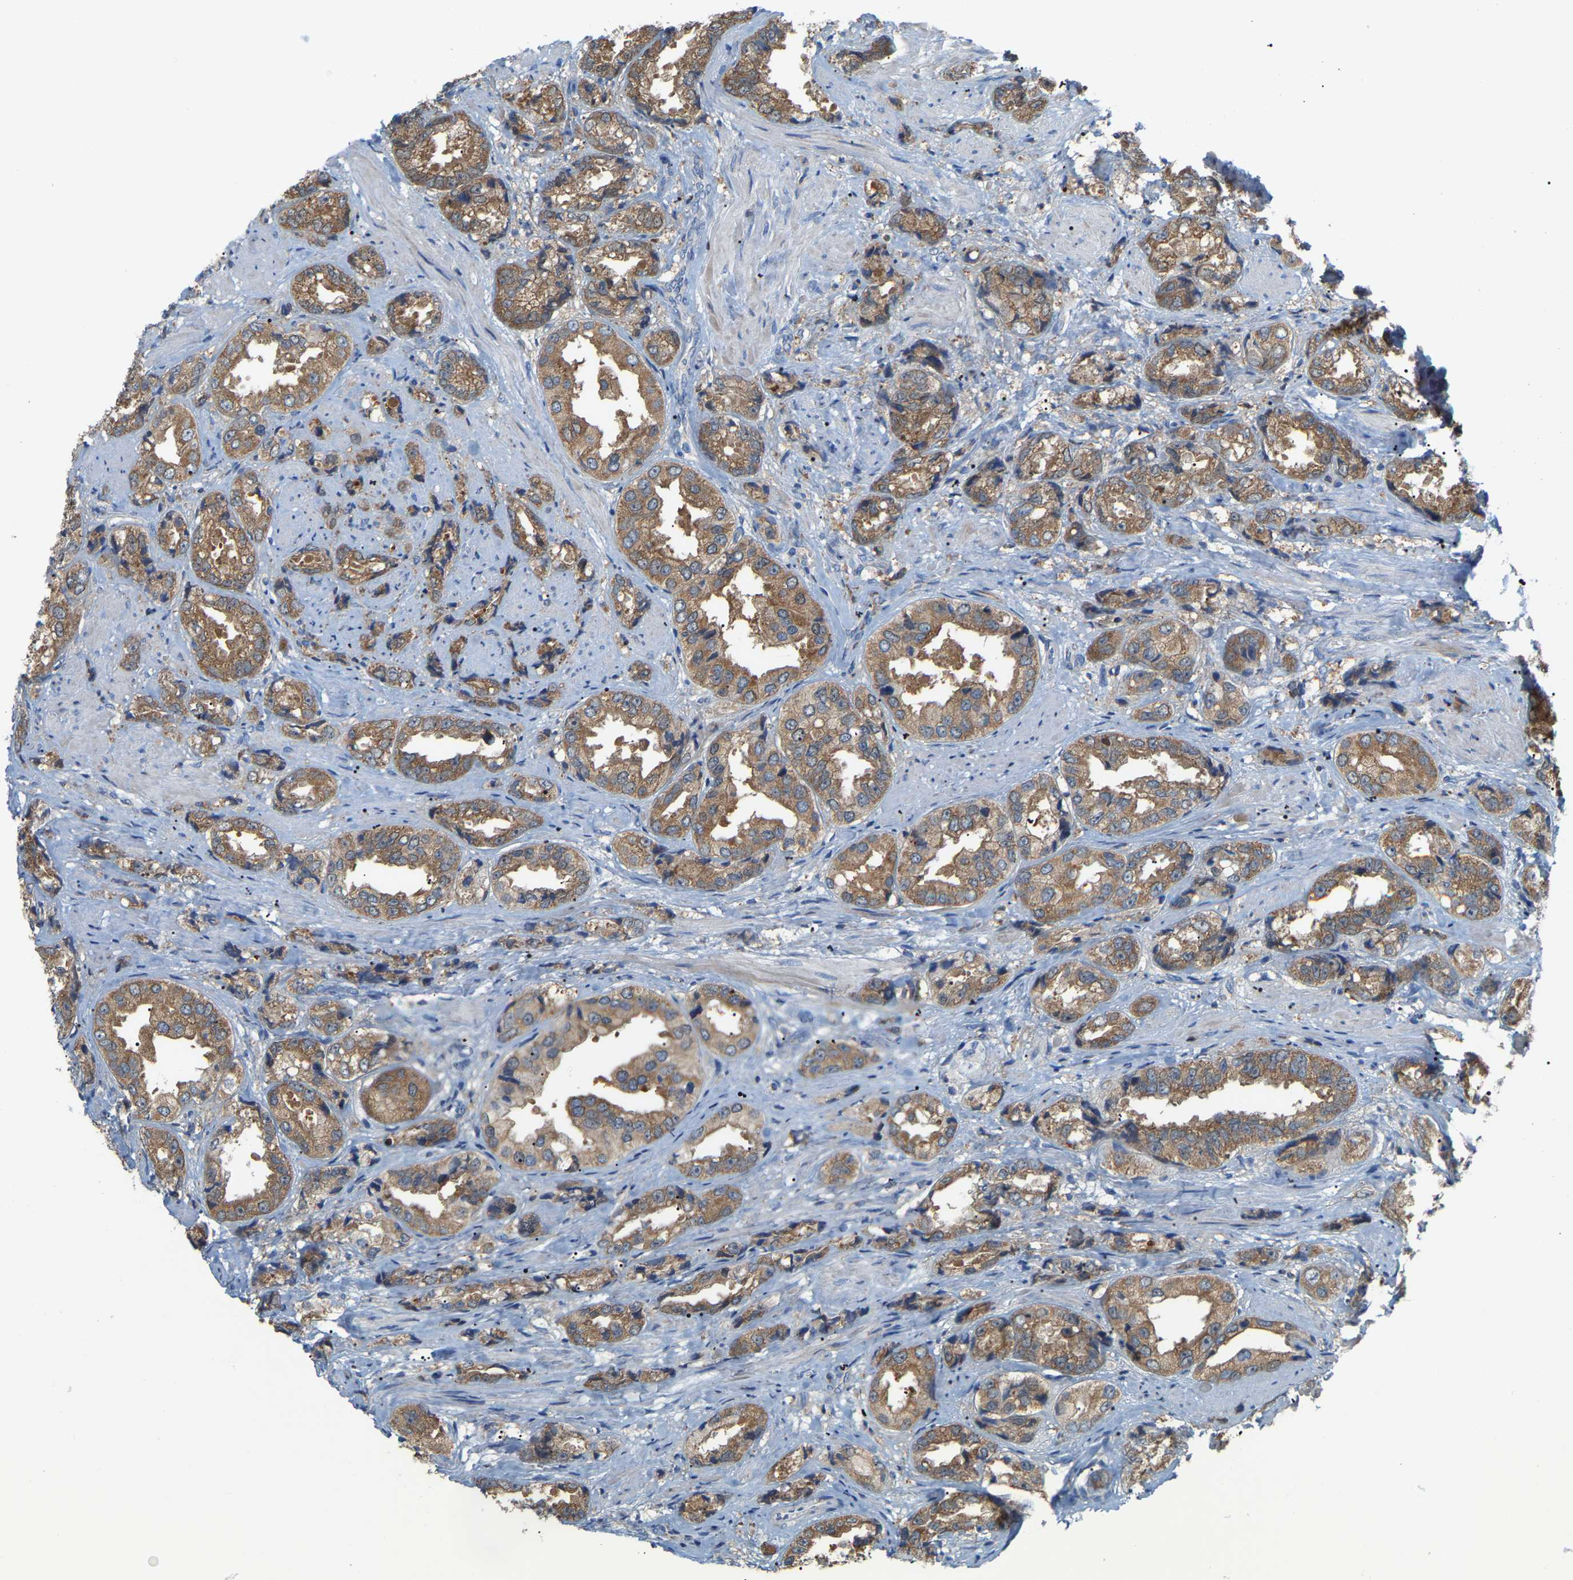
{"staining": {"intensity": "moderate", "quantity": ">75%", "location": "cytoplasmic/membranous"}, "tissue": "prostate cancer", "cell_type": "Tumor cells", "image_type": "cancer", "snomed": [{"axis": "morphology", "description": "Adenocarcinoma, High grade"}, {"axis": "topography", "description": "Prostate"}], "caption": "DAB (3,3'-diaminobenzidine) immunohistochemical staining of human prostate adenocarcinoma (high-grade) demonstrates moderate cytoplasmic/membranous protein staining in approximately >75% of tumor cells.", "gene": "CROT", "patient": {"sex": "male", "age": 61}}